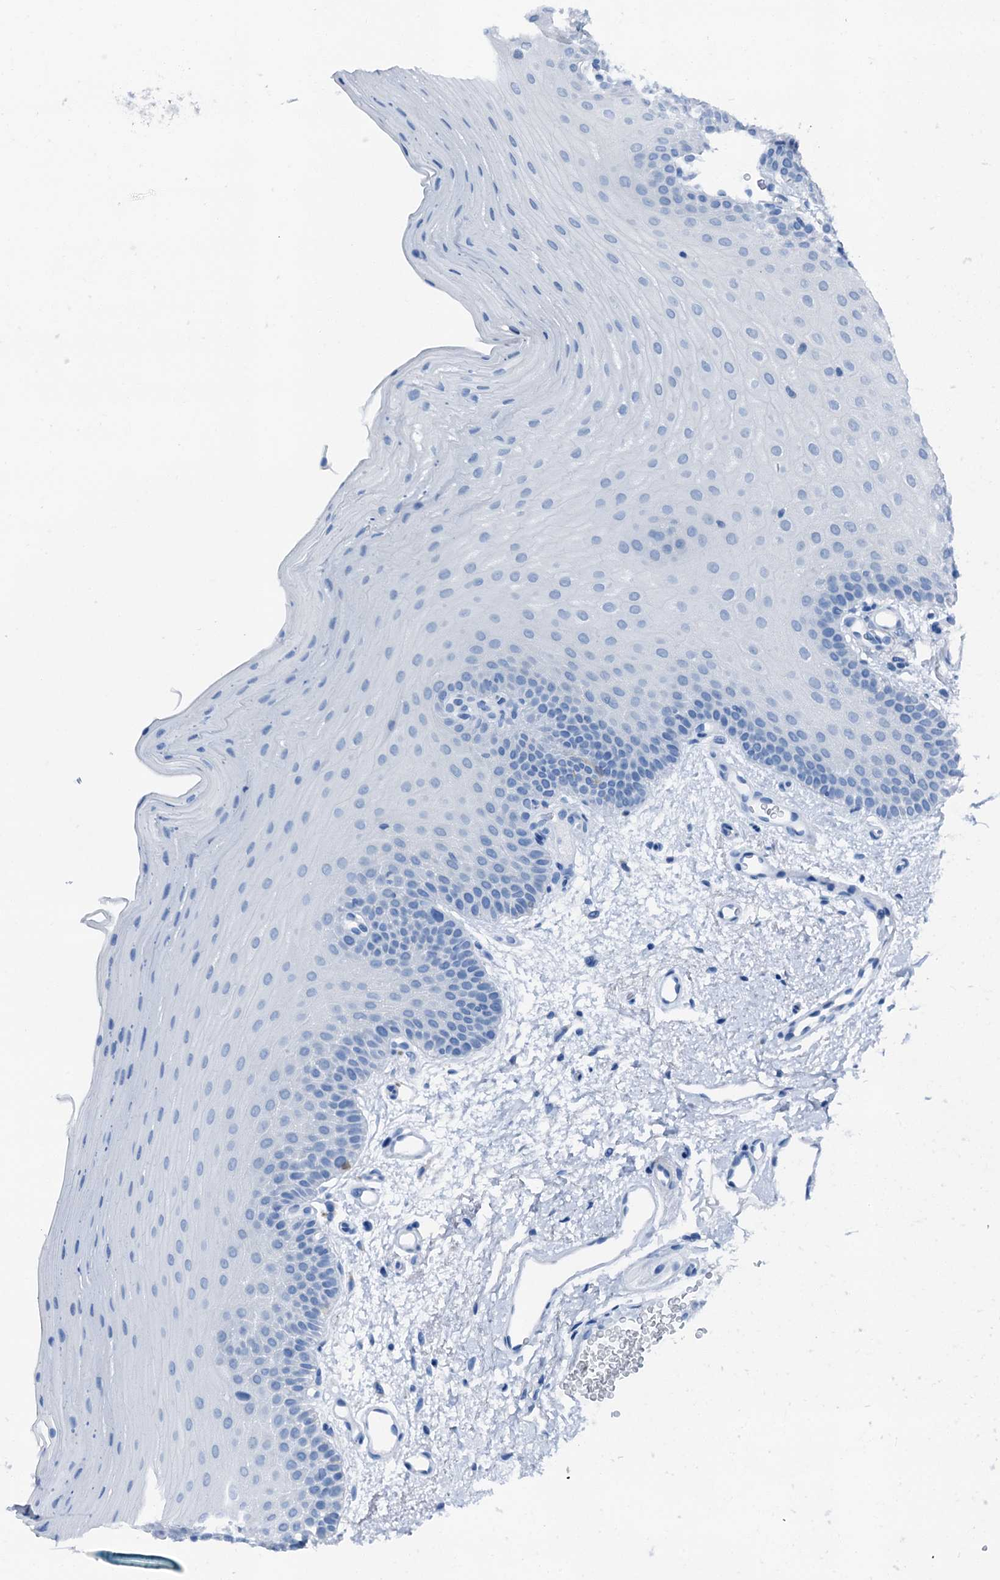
{"staining": {"intensity": "negative", "quantity": "none", "location": "none"}, "tissue": "oral mucosa", "cell_type": "Squamous epithelial cells", "image_type": "normal", "snomed": [{"axis": "morphology", "description": "Normal tissue, NOS"}, {"axis": "topography", "description": "Oral tissue"}], "caption": "Immunohistochemical staining of normal human oral mucosa exhibits no significant expression in squamous epithelial cells.", "gene": "CBLN3", "patient": {"sex": "male", "age": 68}}